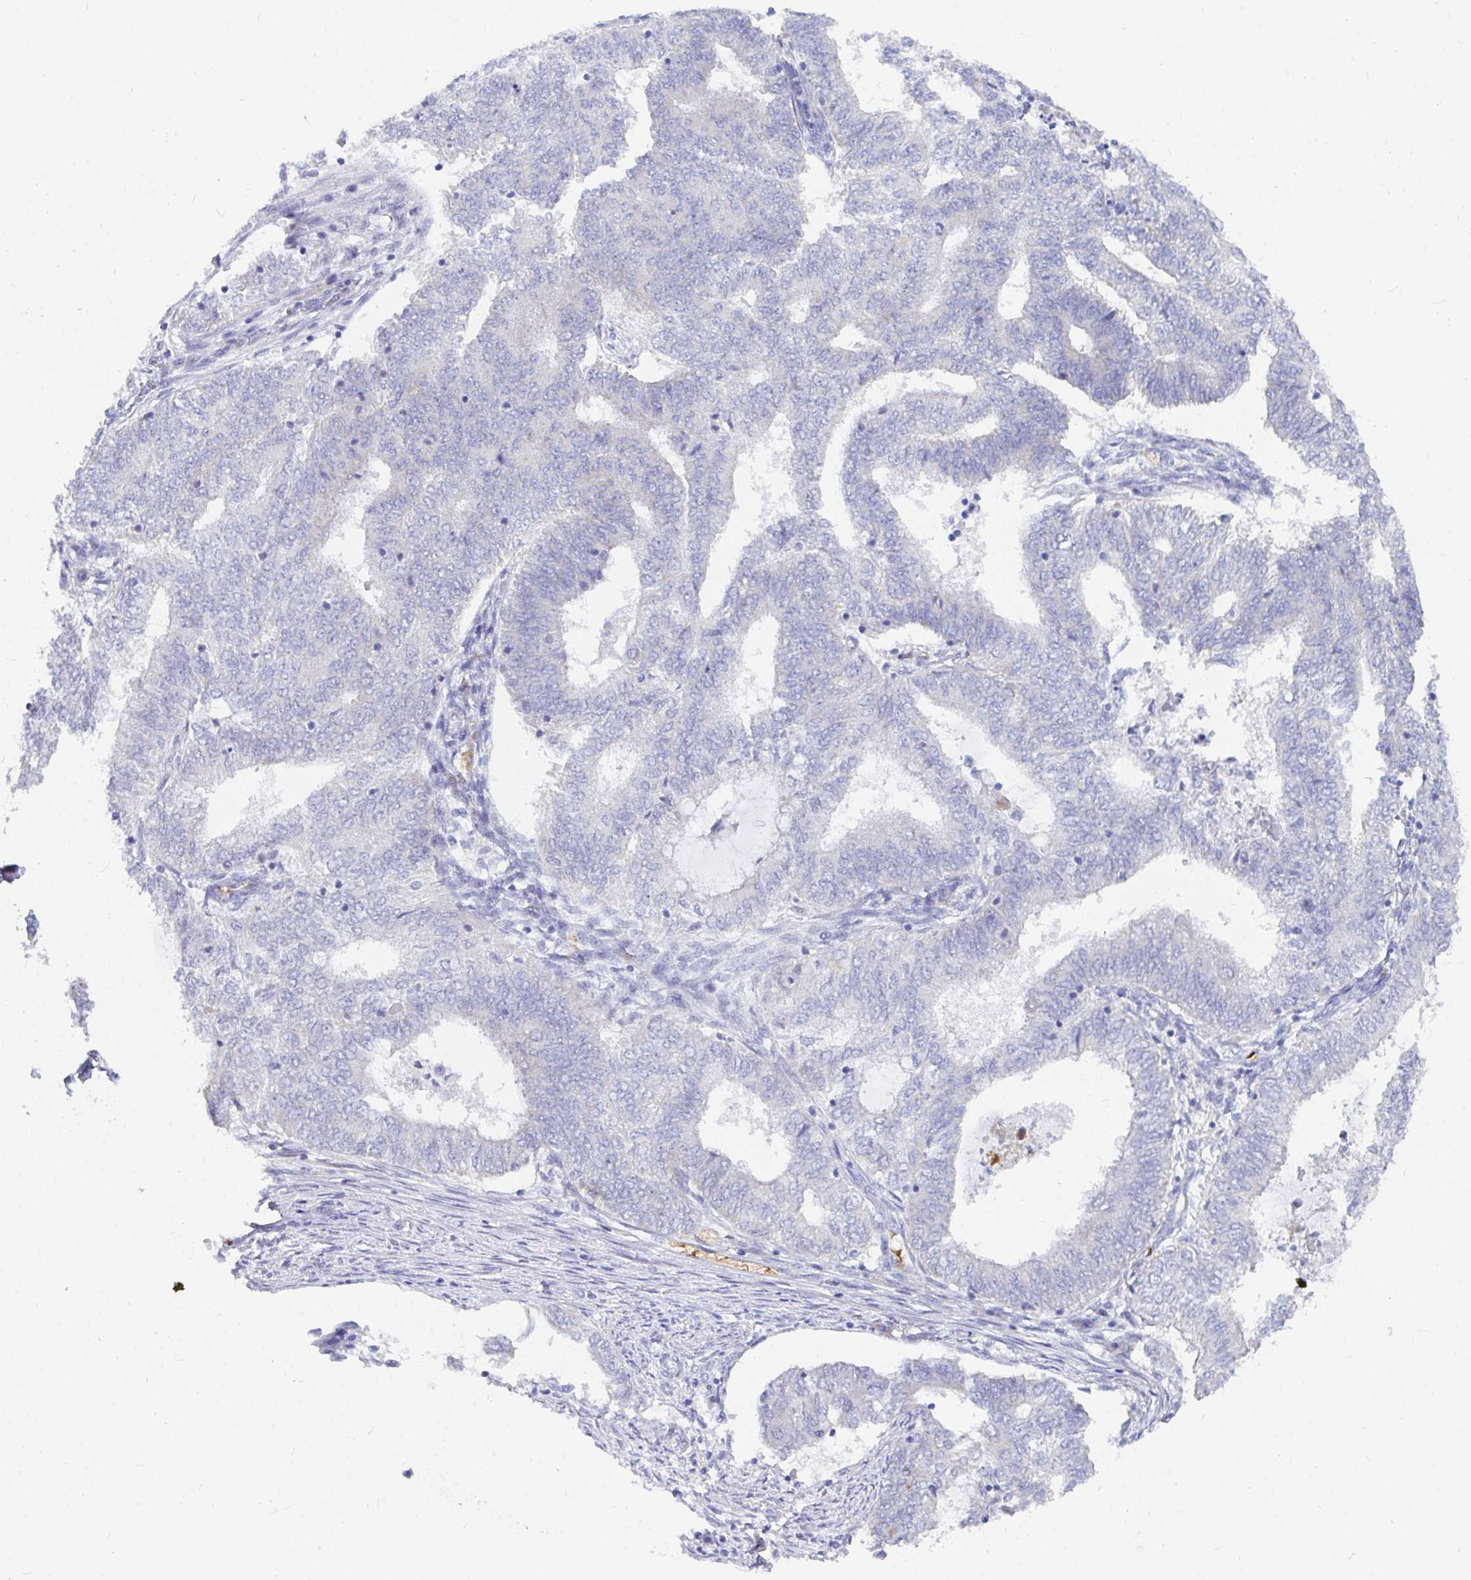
{"staining": {"intensity": "negative", "quantity": "none", "location": "none"}, "tissue": "endometrial cancer", "cell_type": "Tumor cells", "image_type": "cancer", "snomed": [{"axis": "morphology", "description": "Adenocarcinoma, NOS"}, {"axis": "topography", "description": "Endometrium"}], "caption": "Immunohistochemistry (IHC) histopathology image of human endometrial cancer (adenocarcinoma) stained for a protein (brown), which demonstrates no expression in tumor cells. (Stains: DAB immunohistochemistry with hematoxylin counter stain, Microscopy: brightfield microscopy at high magnification).", "gene": "MROH2B", "patient": {"sex": "female", "age": 62}}